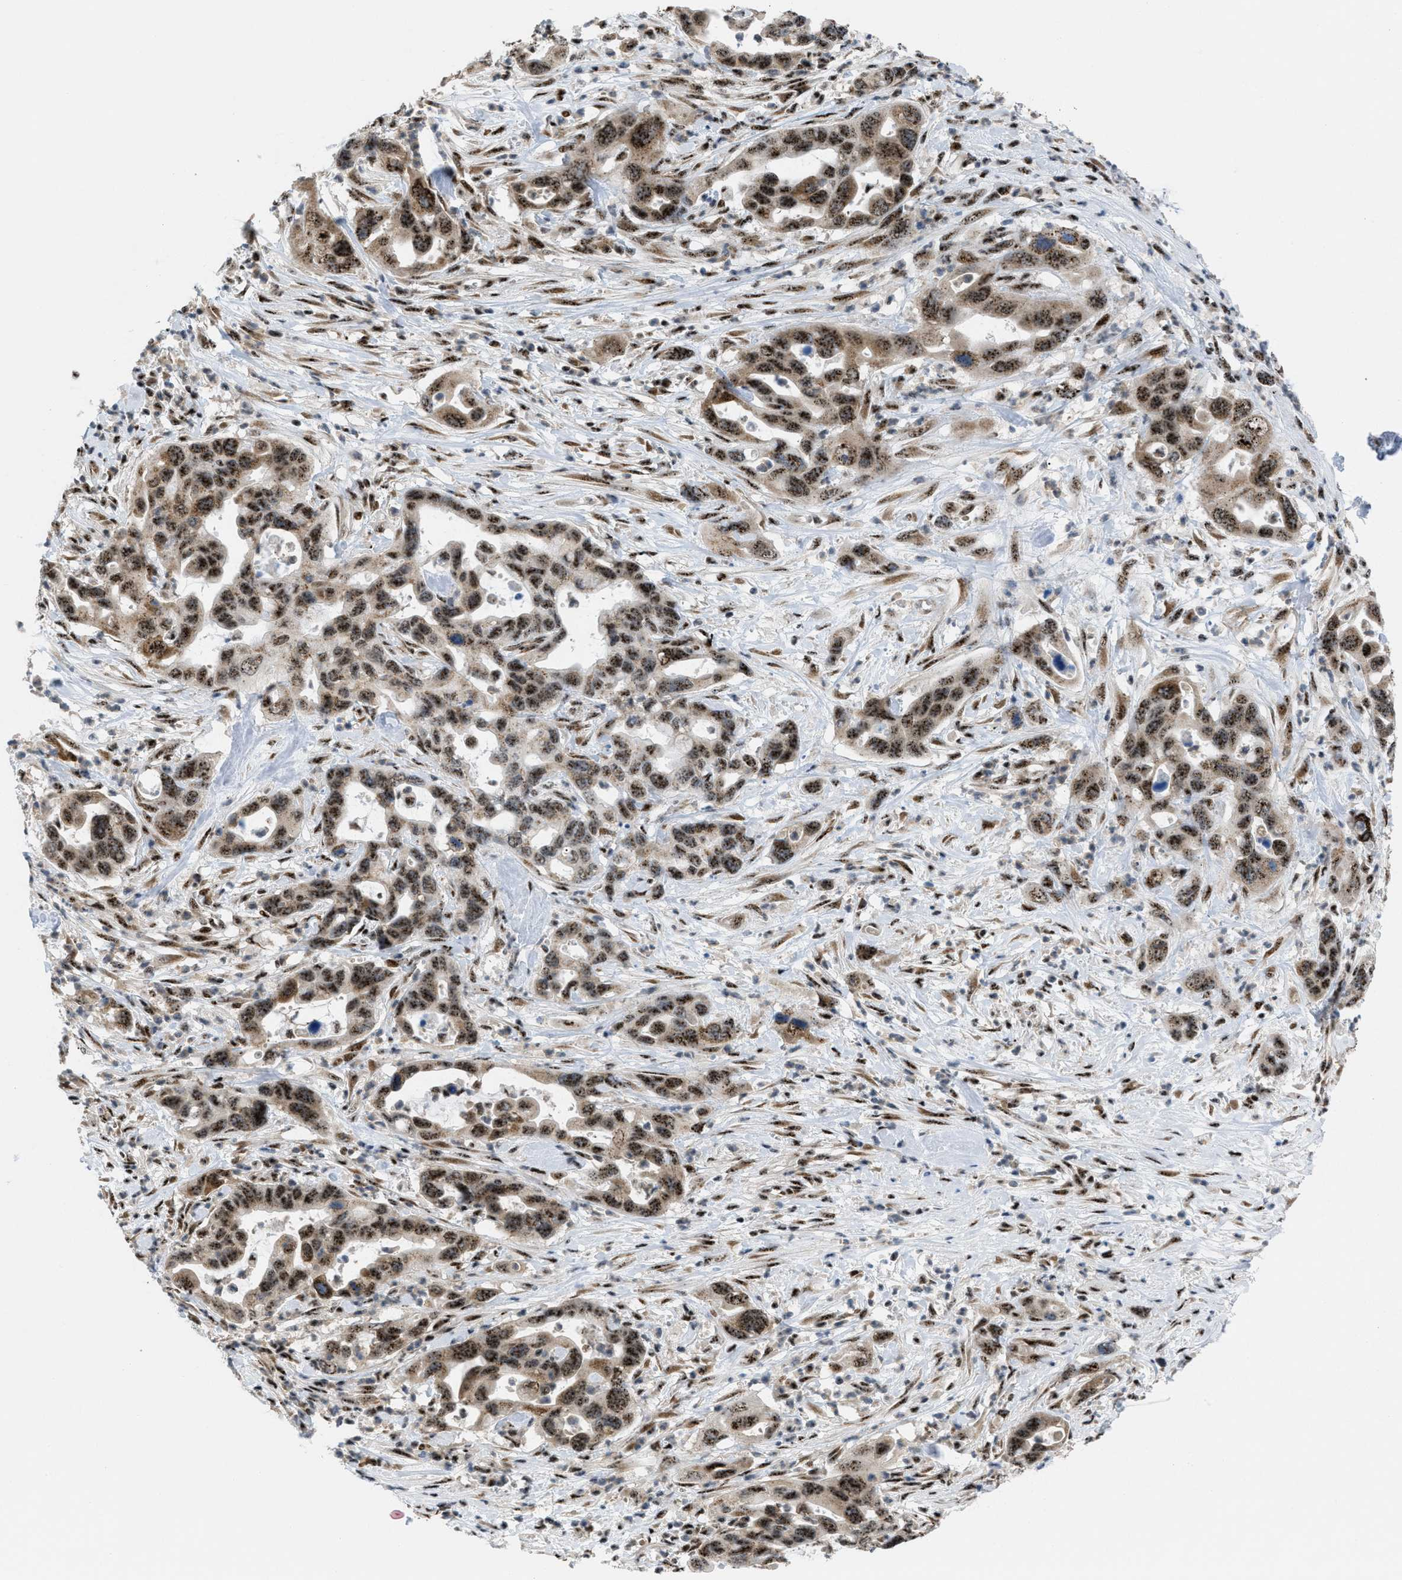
{"staining": {"intensity": "moderate", "quantity": ">75%", "location": "cytoplasmic/membranous,nuclear"}, "tissue": "pancreatic cancer", "cell_type": "Tumor cells", "image_type": "cancer", "snomed": [{"axis": "morphology", "description": "Adenocarcinoma, NOS"}, {"axis": "topography", "description": "Pancreas"}], "caption": "Protein analysis of pancreatic cancer (adenocarcinoma) tissue exhibits moderate cytoplasmic/membranous and nuclear expression in approximately >75% of tumor cells. (DAB (3,3'-diaminobenzidine) IHC, brown staining for protein, blue staining for nuclei).", "gene": "CDR2", "patient": {"sex": "female", "age": 70}}